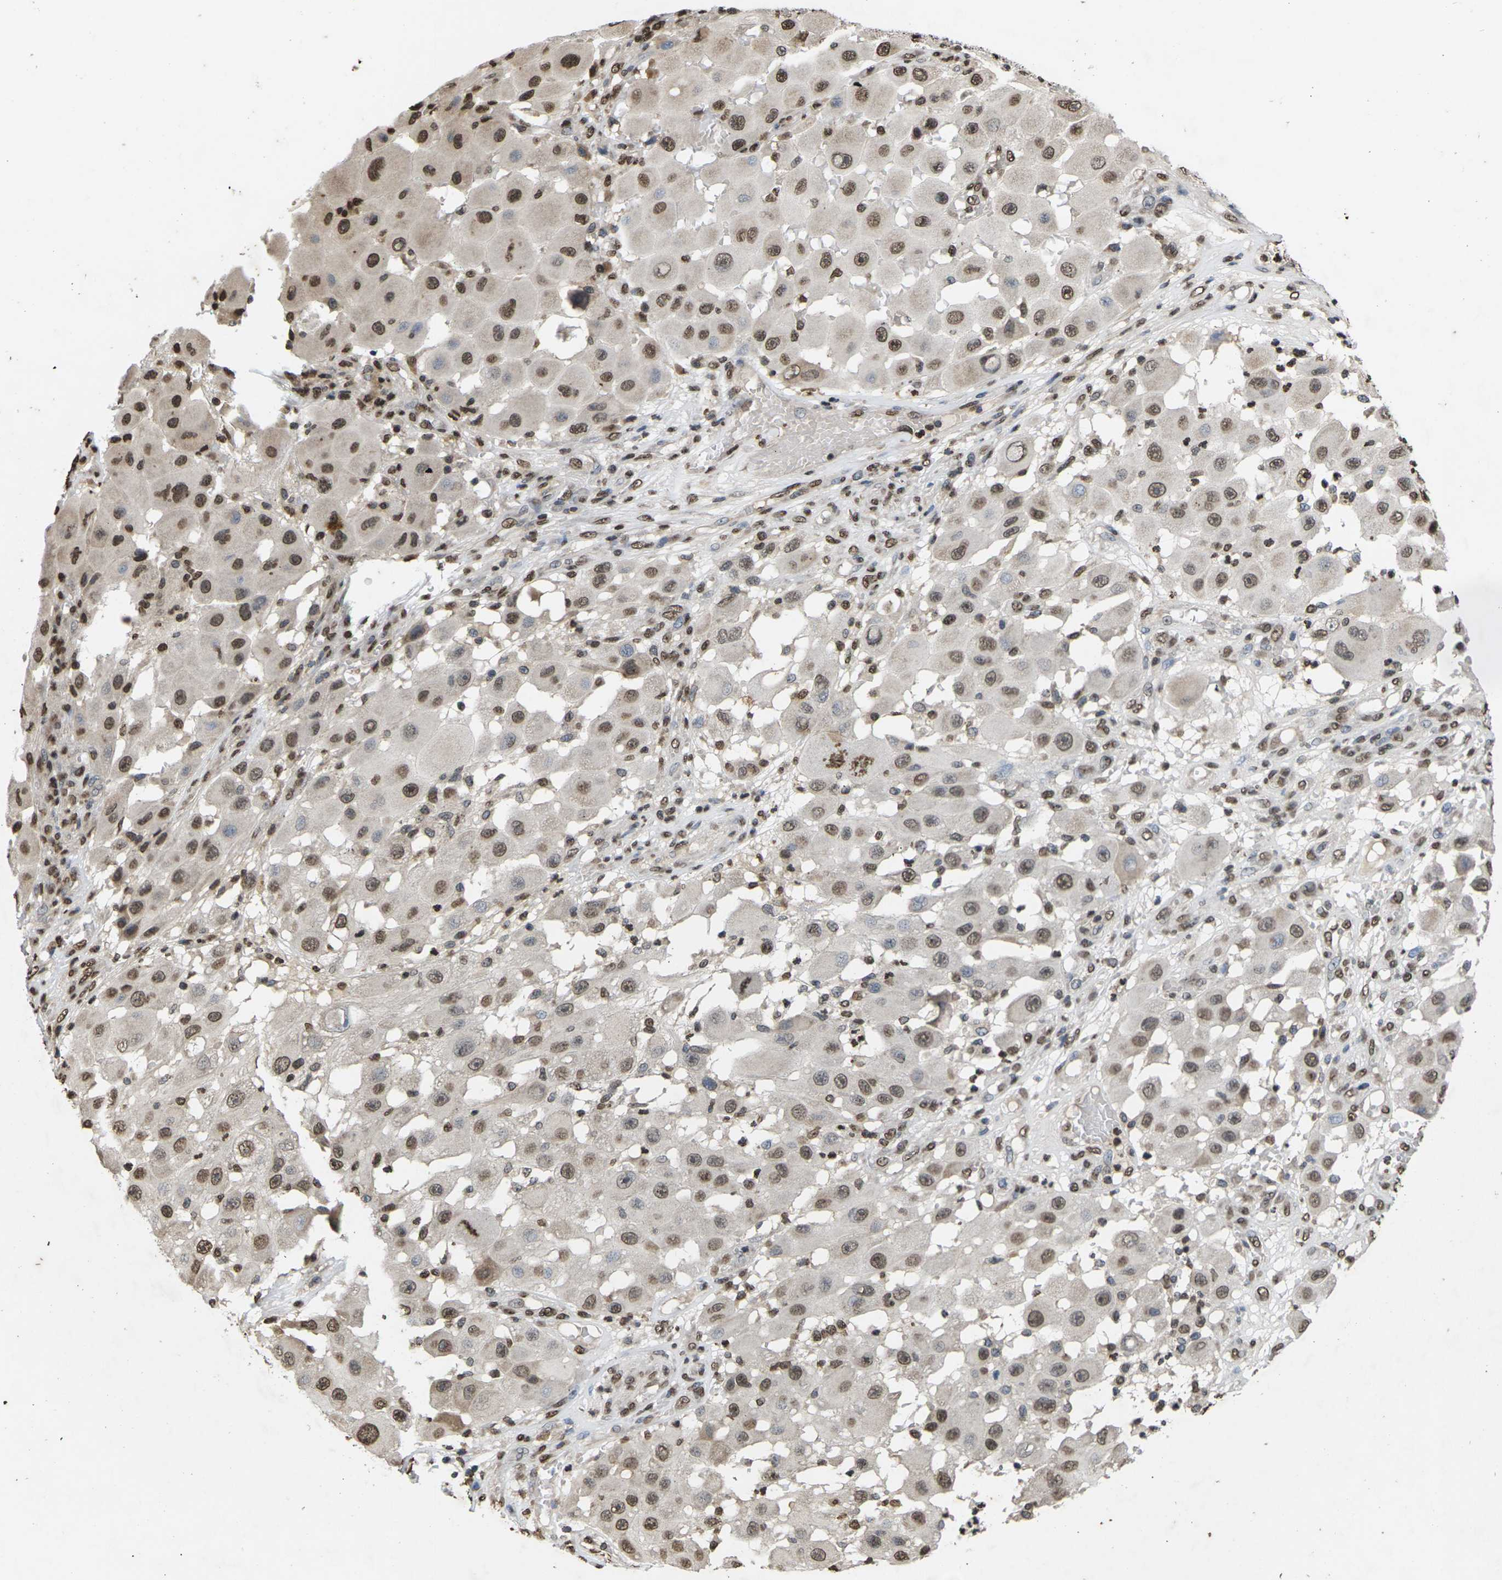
{"staining": {"intensity": "moderate", "quantity": ">75%", "location": "nuclear"}, "tissue": "melanoma", "cell_type": "Tumor cells", "image_type": "cancer", "snomed": [{"axis": "morphology", "description": "Malignant melanoma, NOS"}, {"axis": "topography", "description": "Skin"}], "caption": "Tumor cells show moderate nuclear staining in approximately >75% of cells in melanoma.", "gene": "EMSY", "patient": {"sex": "female", "age": 81}}